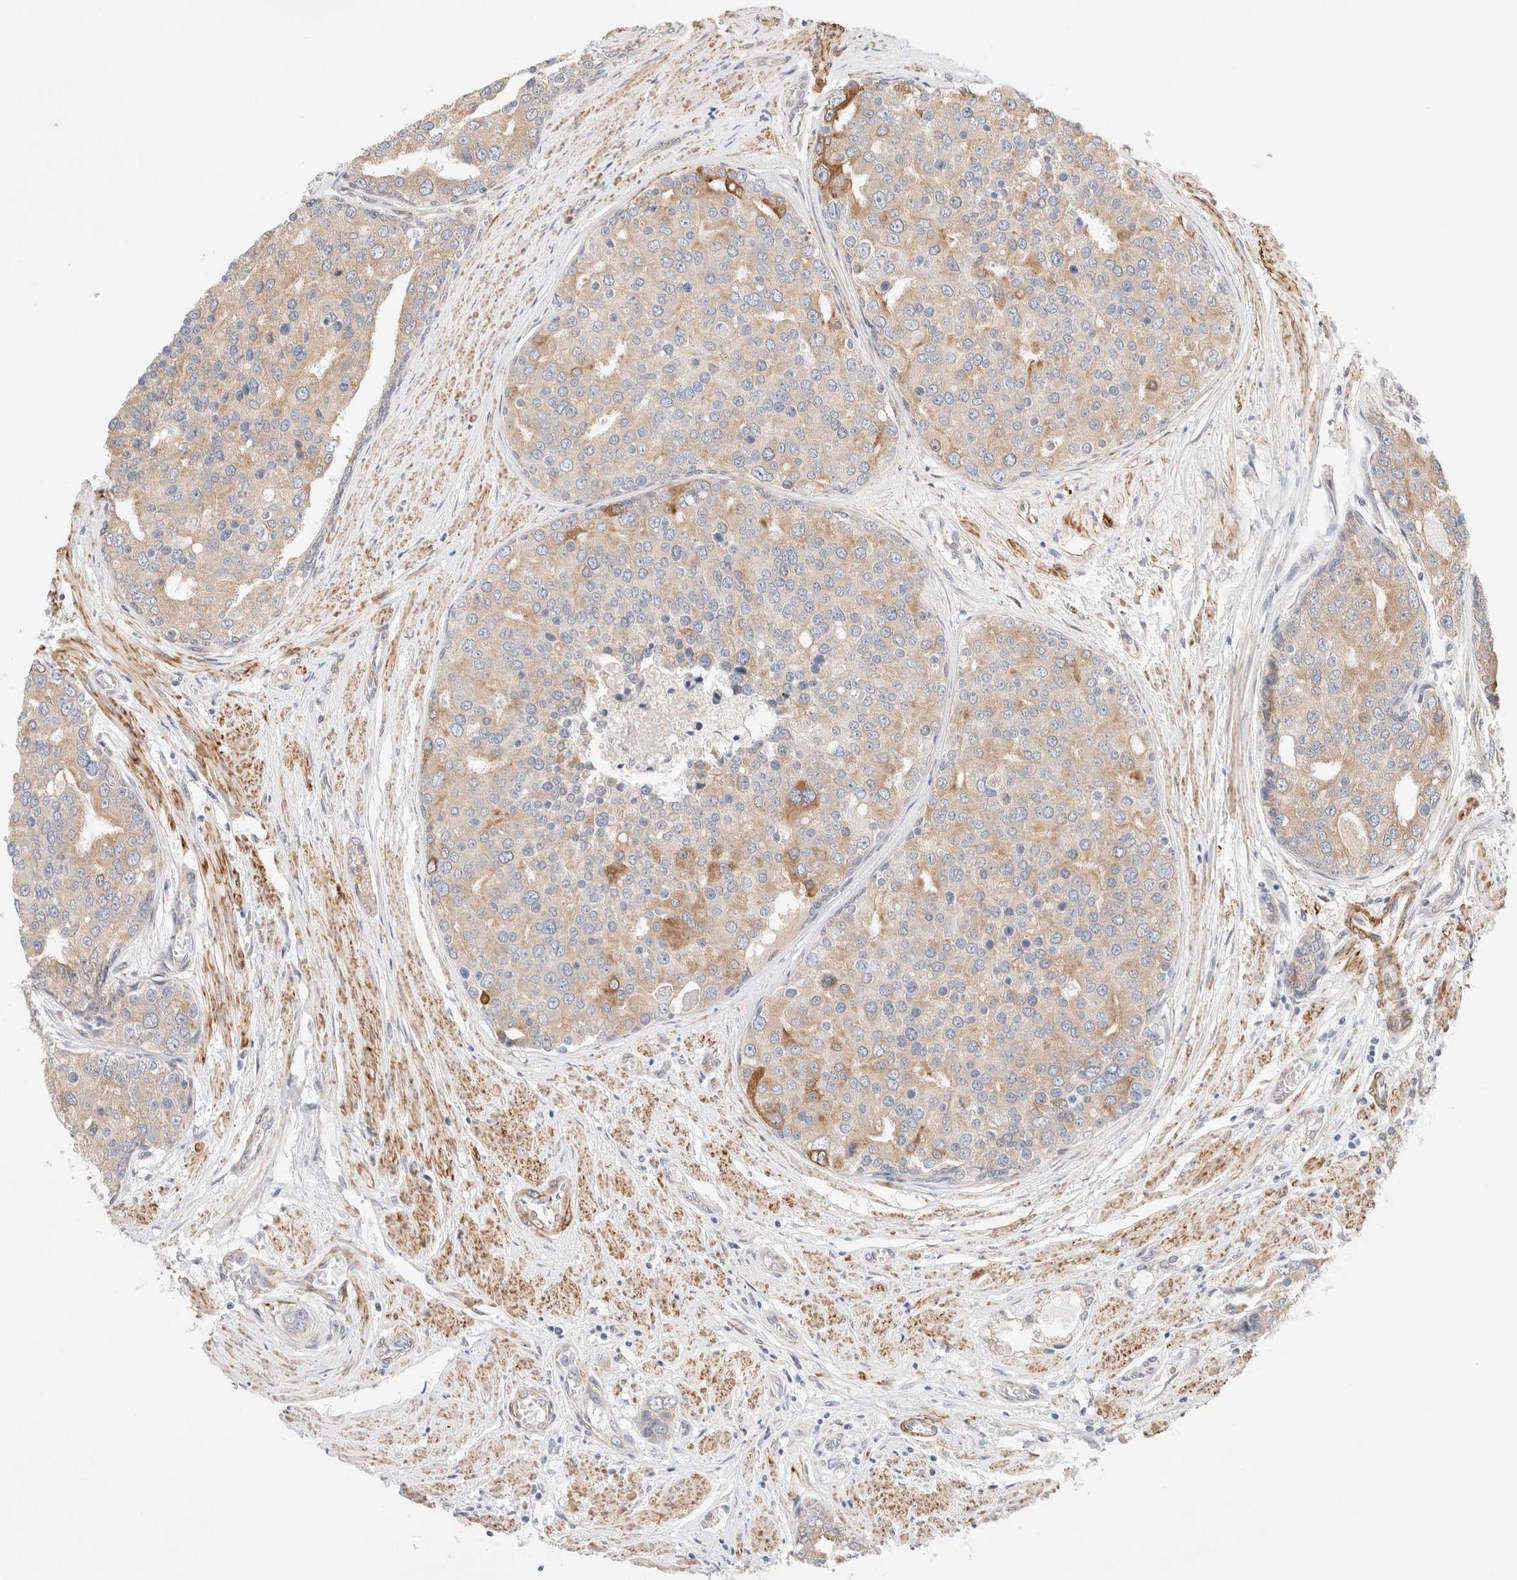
{"staining": {"intensity": "moderate", "quantity": ">75%", "location": "cytoplasmic/membranous"}, "tissue": "prostate cancer", "cell_type": "Tumor cells", "image_type": "cancer", "snomed": [{"axis": "morphology", "description": "Adenocarcinoma, High grade"}, {"axis": "topography", "description": "Prostate"}], "caption": "Approximately >75% of tumor cells in high-grade adenocarcinoma (prostate) display moderate cytoplasmic/membranous protein expression as visualized by brown immunohistochemical staining.", "gene": "RRP15", "patient": {"sex": "male", "age": 50}}